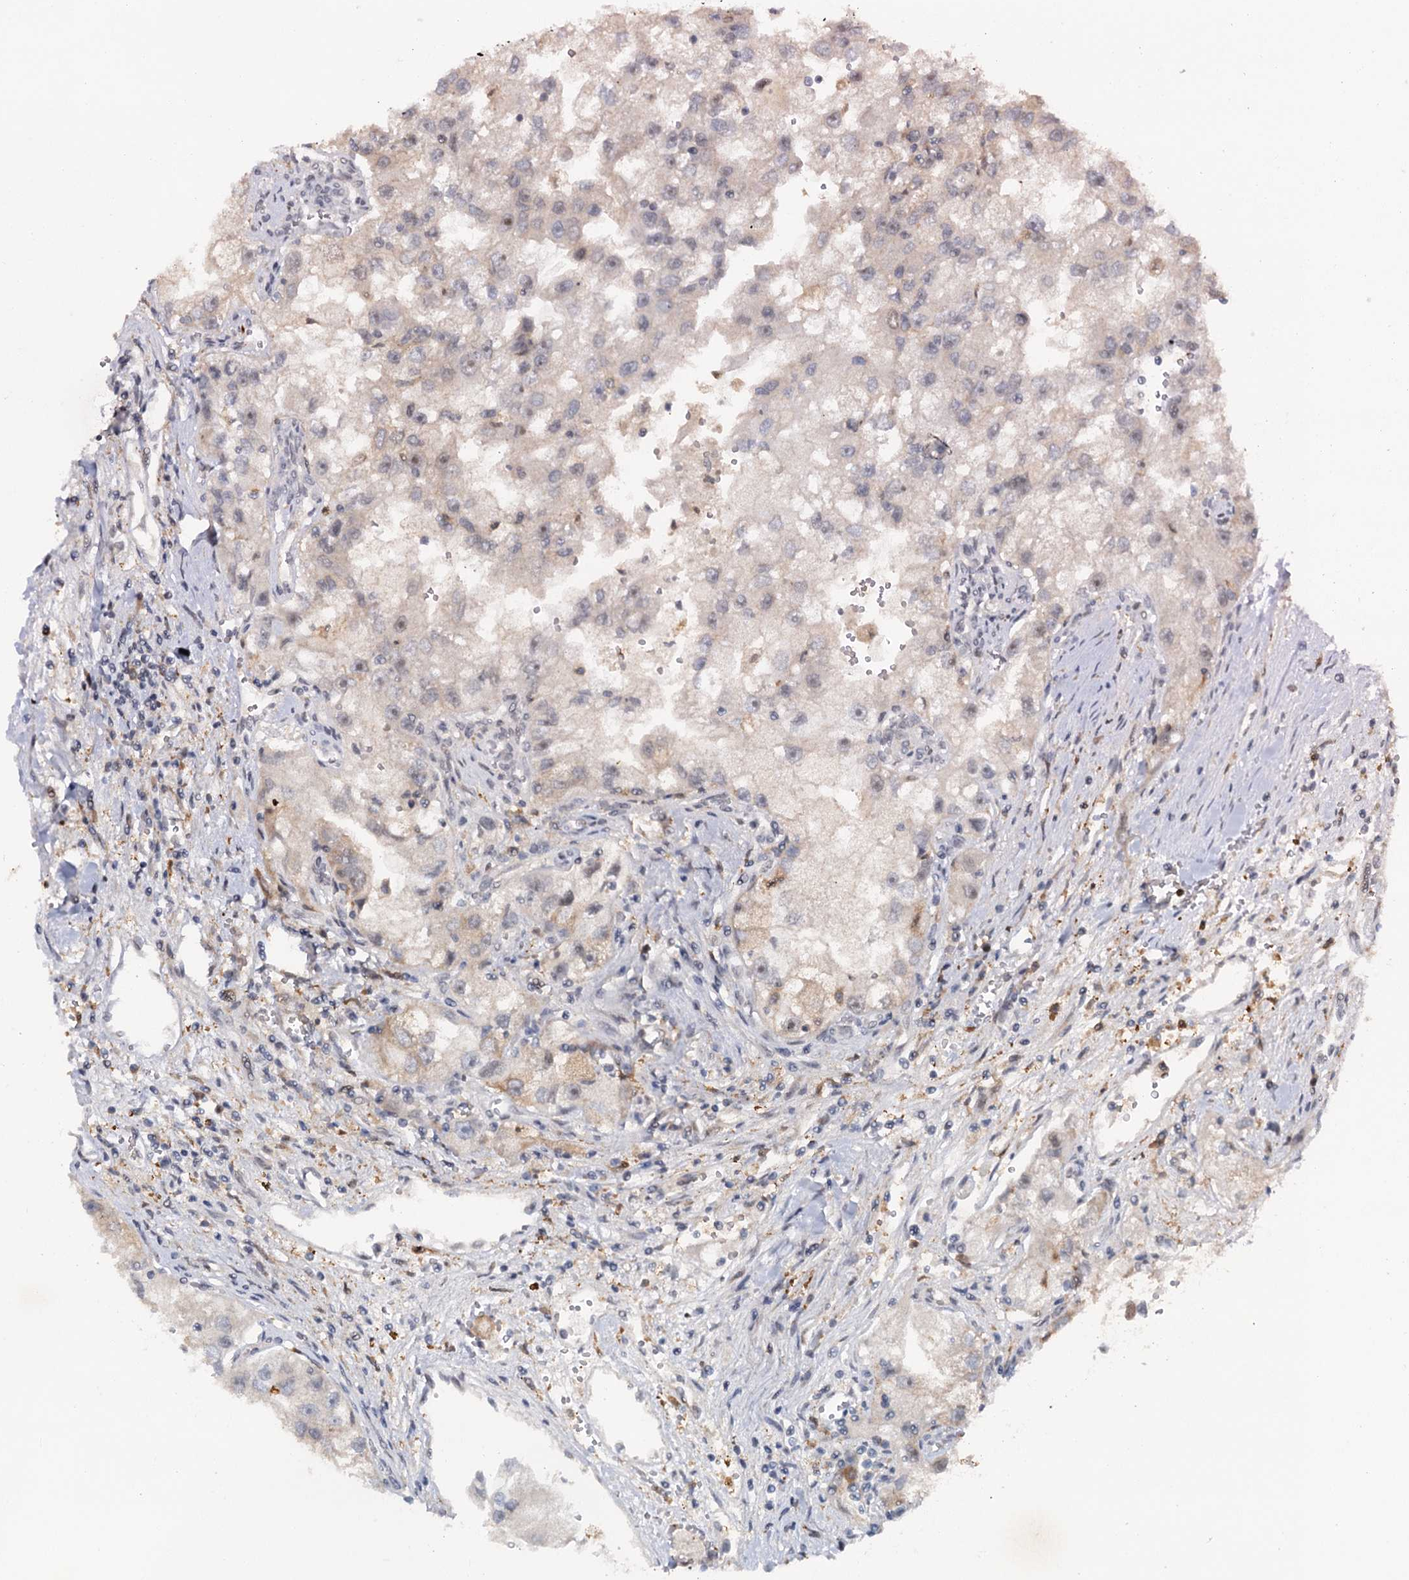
{"staining": {"intensity": "weak", "quantity": "<25%", "location": "cytoplasmic/membranous,nuclear"}, "tissue": "renal cancer", "cell_type": "Tumor cells", "image_type": "cancer", "snomed": [{"axis": "morphology", "description": "Adenocarcinoma, NOS"}, {"axis": "topography", "description": "Kidney"}], "caption": "Photomicrograph shows no significant protein positivity in tumor cells of renal cancer (adenocarcinoma).", "gene": "C1D", "patient": {"sex": "male", "age": 63}}